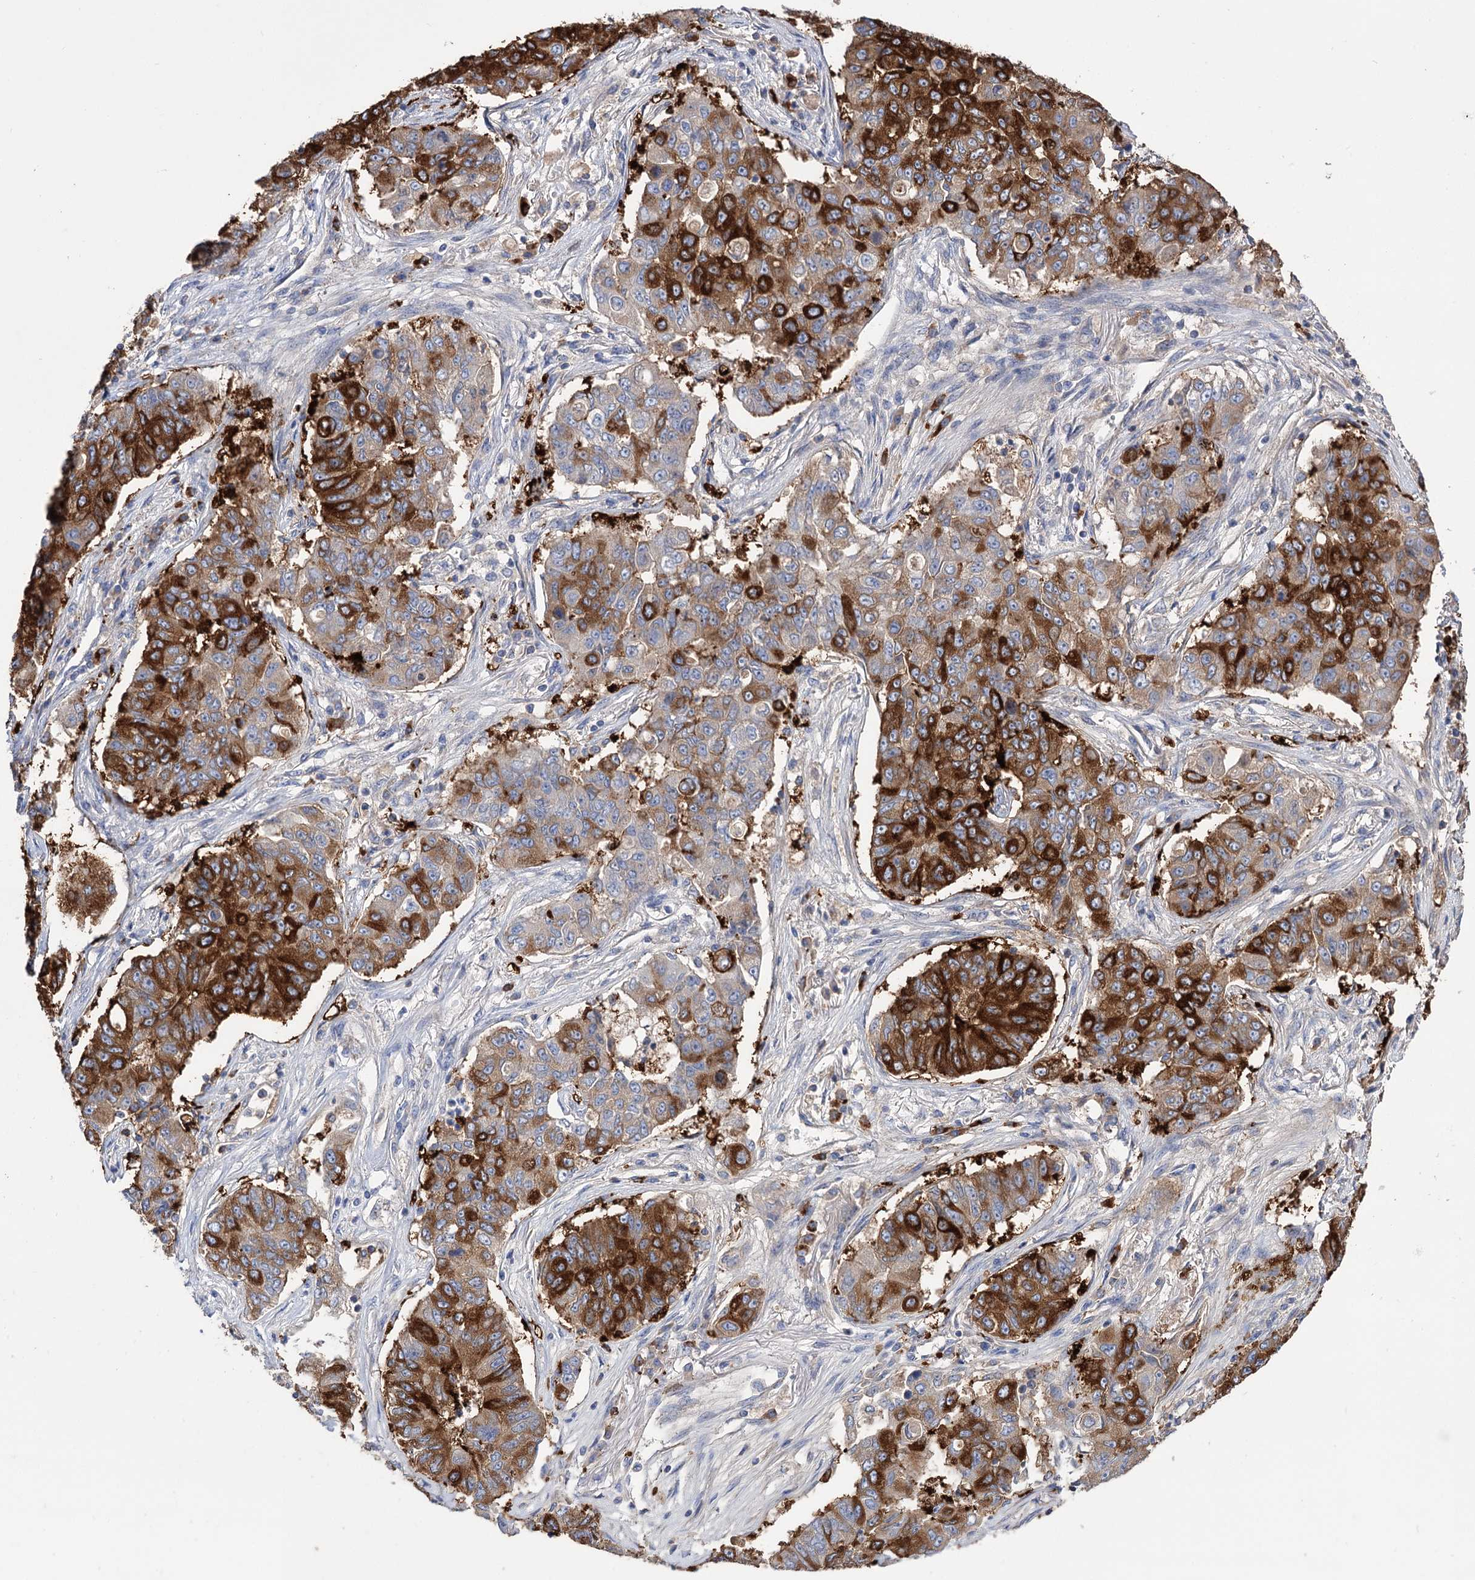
{"staining": {"intensity": "strong", "quantity": ">75%", "location": "cytoplasmic/membranous"}, "tissue": "lung cancer", "cell_type": "Tumor cells", "image_type": "cancer", "snomed": [{"axis": "morphology", "description": "Squamous cell carcinoma, NOS"}, {"axis": "topography", "description": "Lung"}], "caption": "DAB (3,3'-diaminobenzidine) immunohistochemical staining of human lung cancer displays strong cytoplasmic/membranous protein positivity in approximately >75% of tumor cells.", "gene": "BBS4", "patient": {"sex": "male", "age": 74}}